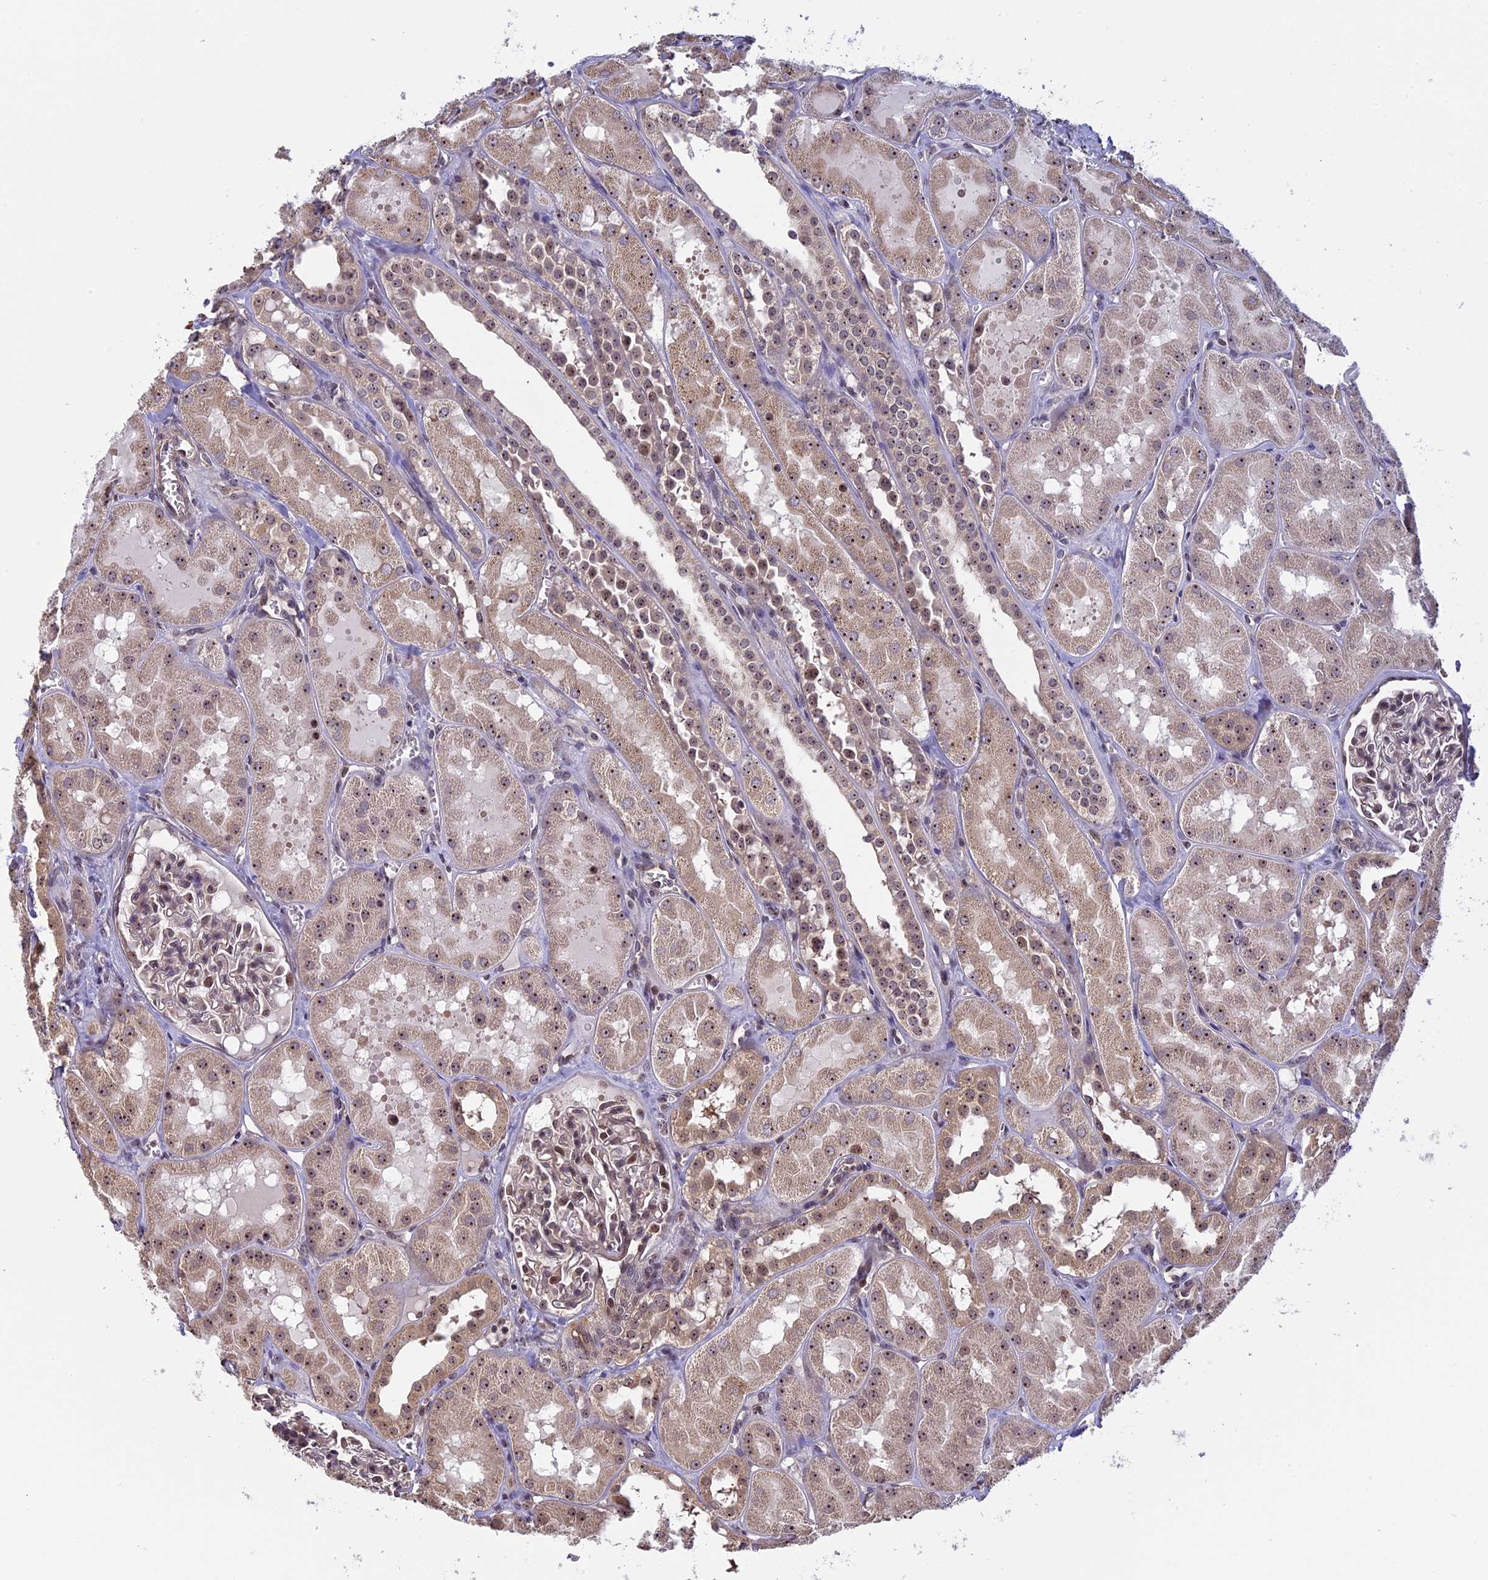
{"staining": {"intensity": "weak", "quantity": "<25%", "location": "nuclear"}, "tissue": "kidney", "cell_type": "Cells in glomeruli", "image_type": "normal", "snomed": [{"axis": "morphology", "description": "Normal tissue, NOS"}, {"axis": "topography", "description": "Kidney"}, {"axis": "topography", "description": "Urinary bladder"}], "caption": "Immunohistochemistry photomicrograph of unremarkable kidney: kidney stained with DAB (3,3'-diaminobenzidine) reveals no significant protein staining in cells in glomeruli.", "gene": "MGA", "patient": {"sex": "male", "age": 16}}